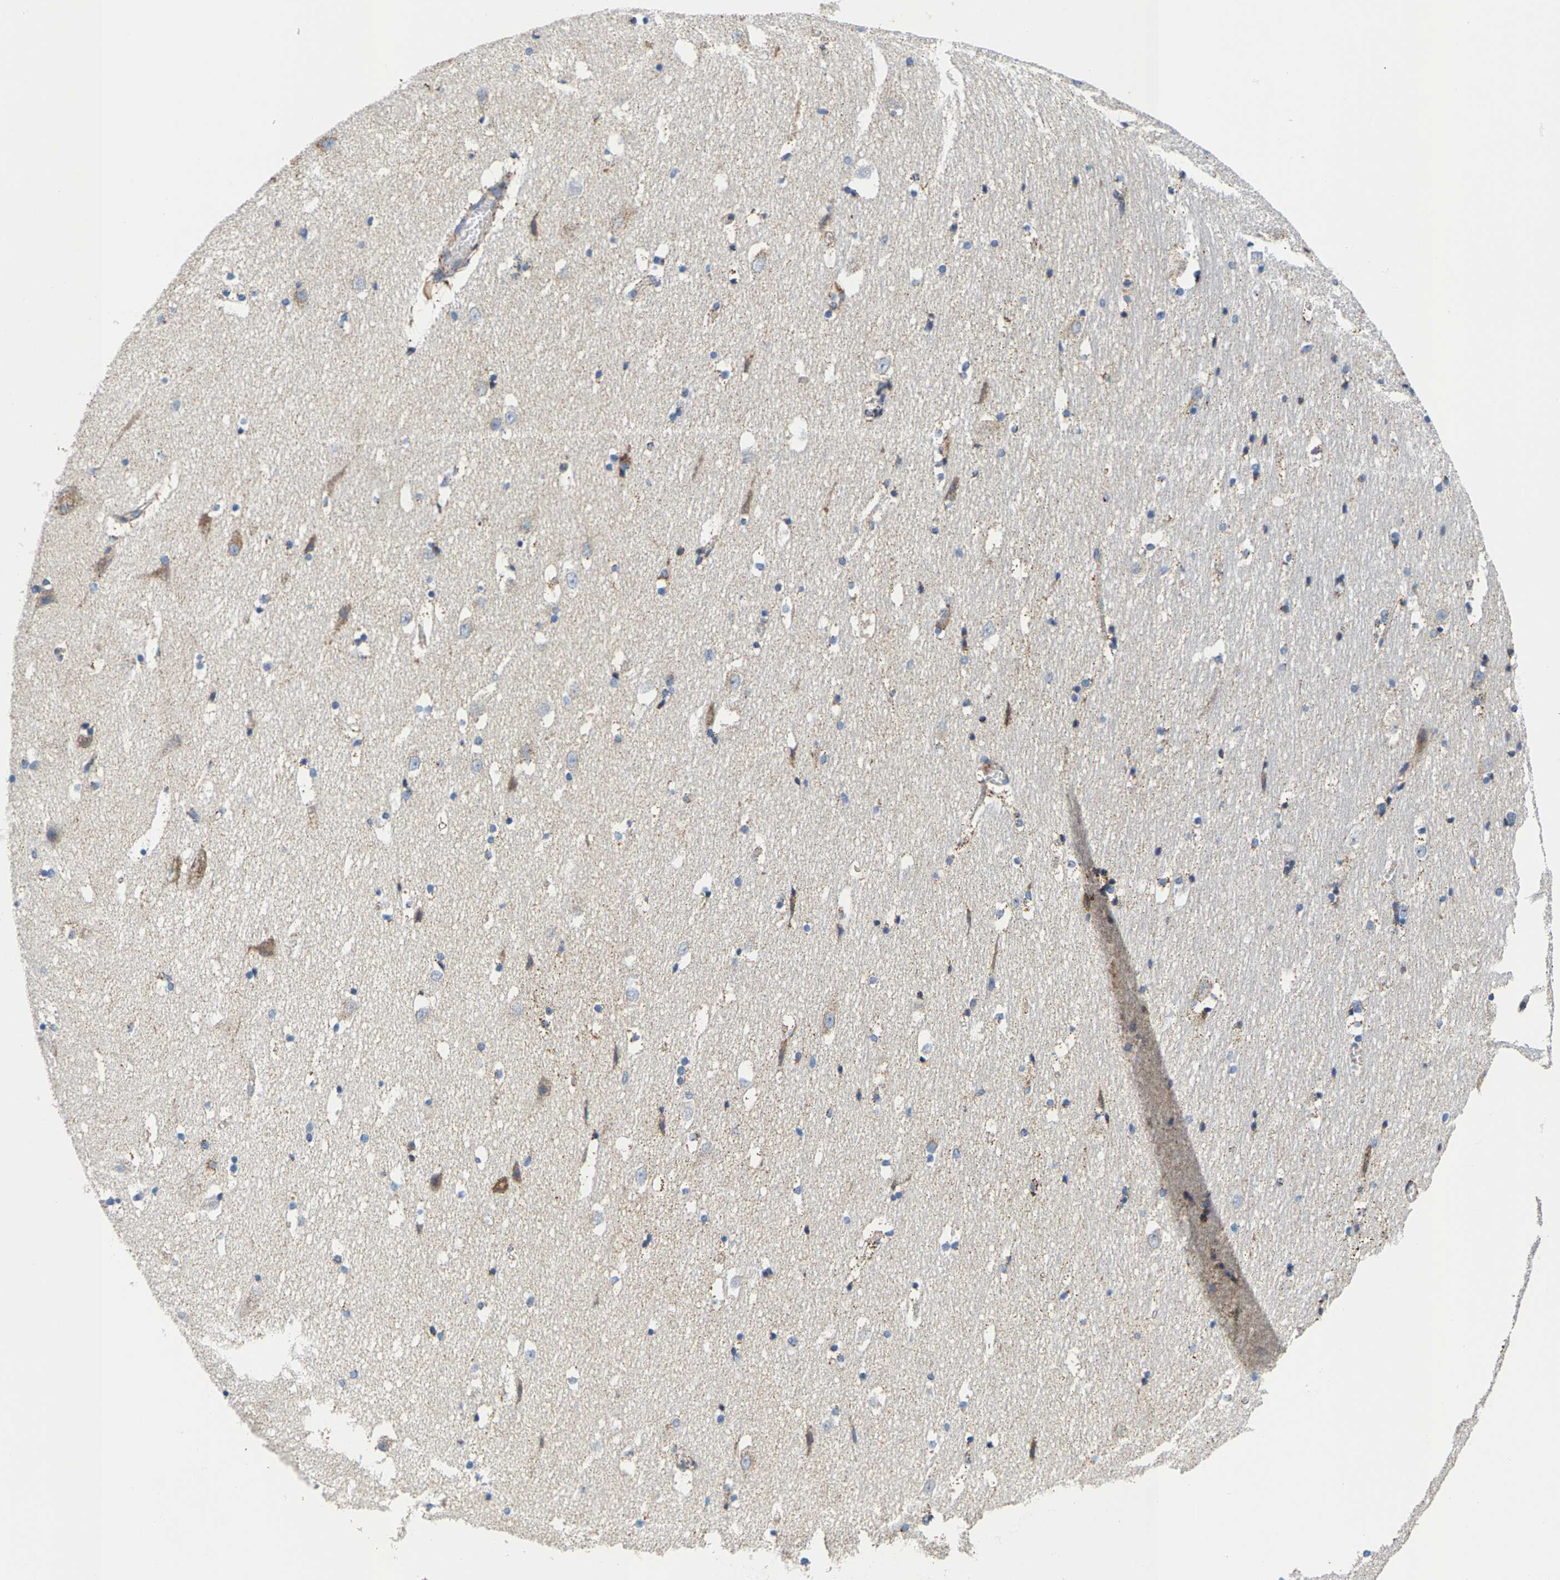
{"staining": {"intensity": "moderate", "quantity": "25%-75%", "location": "cytoplasmic/membranous"}, "tissue": "hippocampus", "cell_type": "Glial cells", "image_type": "normal", "snomed": [{"axis": "morphology", "description": "Normal tissue, NOS"}, {"axis": "topography", "description": "Hippocampus"}], "caption": "A histopathology image of hippocampus stained for a protein displays moderate cytoplasmic/membranous brown staining in glial cells. Nuclei are stained in blue.", "gene": "SHMT2", "patient": {"sex": "male", "age": 45}}